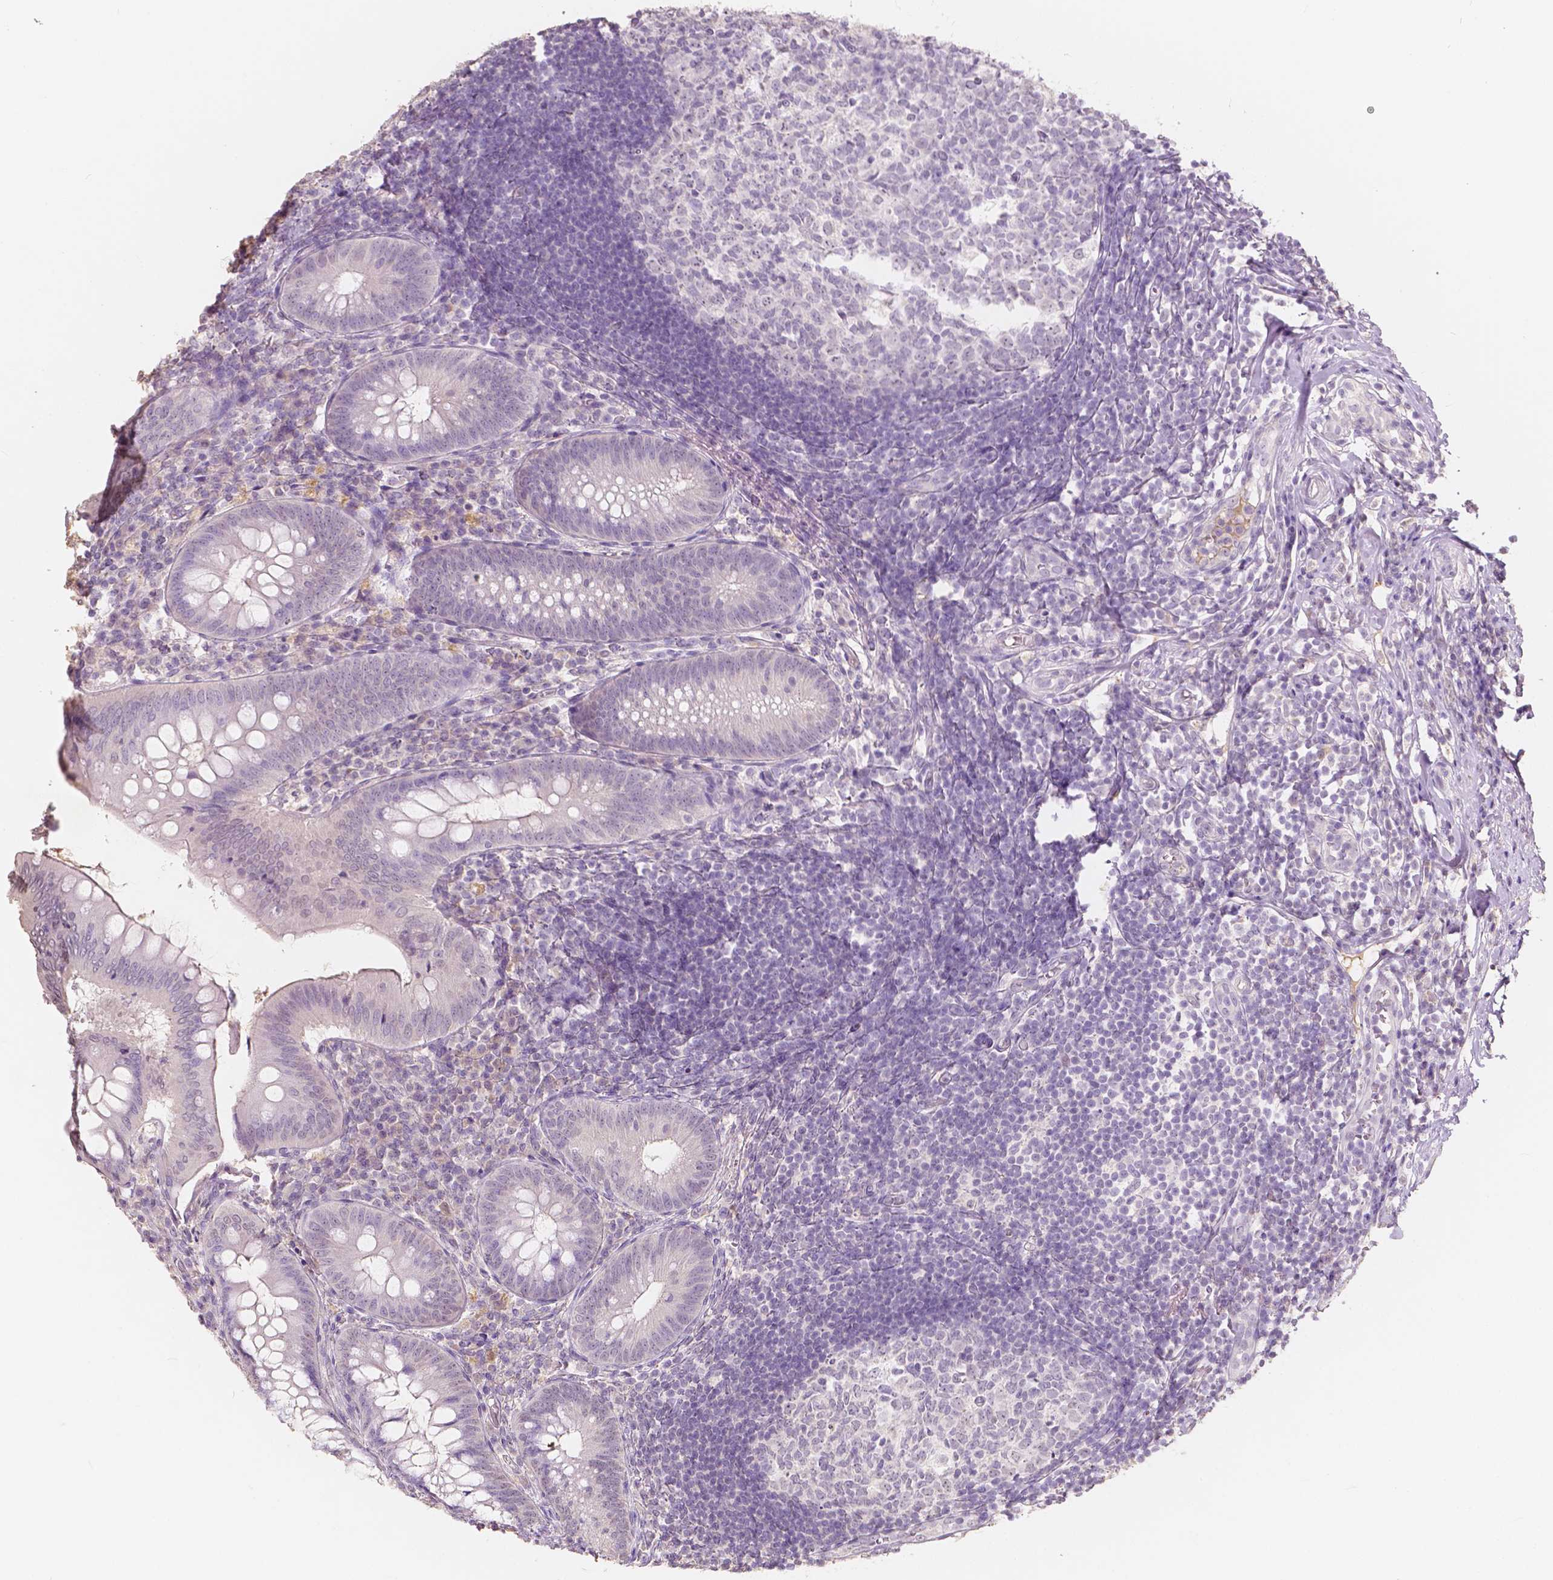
{"staining": {"intensity": "negative", "quantity": "none", "location": "none"}, "tissue": "appendix", "cell_type": "Glandular cells", "image_type": "normal", "snomed": [{"axis": "morphology", "description": "Normal tissue, NOS"}, {"axis": "morphology", "description": "Inflammation, NOS"}, {"axis": "topography", "description": "Appendix"}], "caption": "High power microscopy image of an immunohistochemistry (IHC) image of normal appendix, revealing no significant staining in glandular cells.", "gene": "SOX15", "patient": {"sex": "male", "age": 16}}